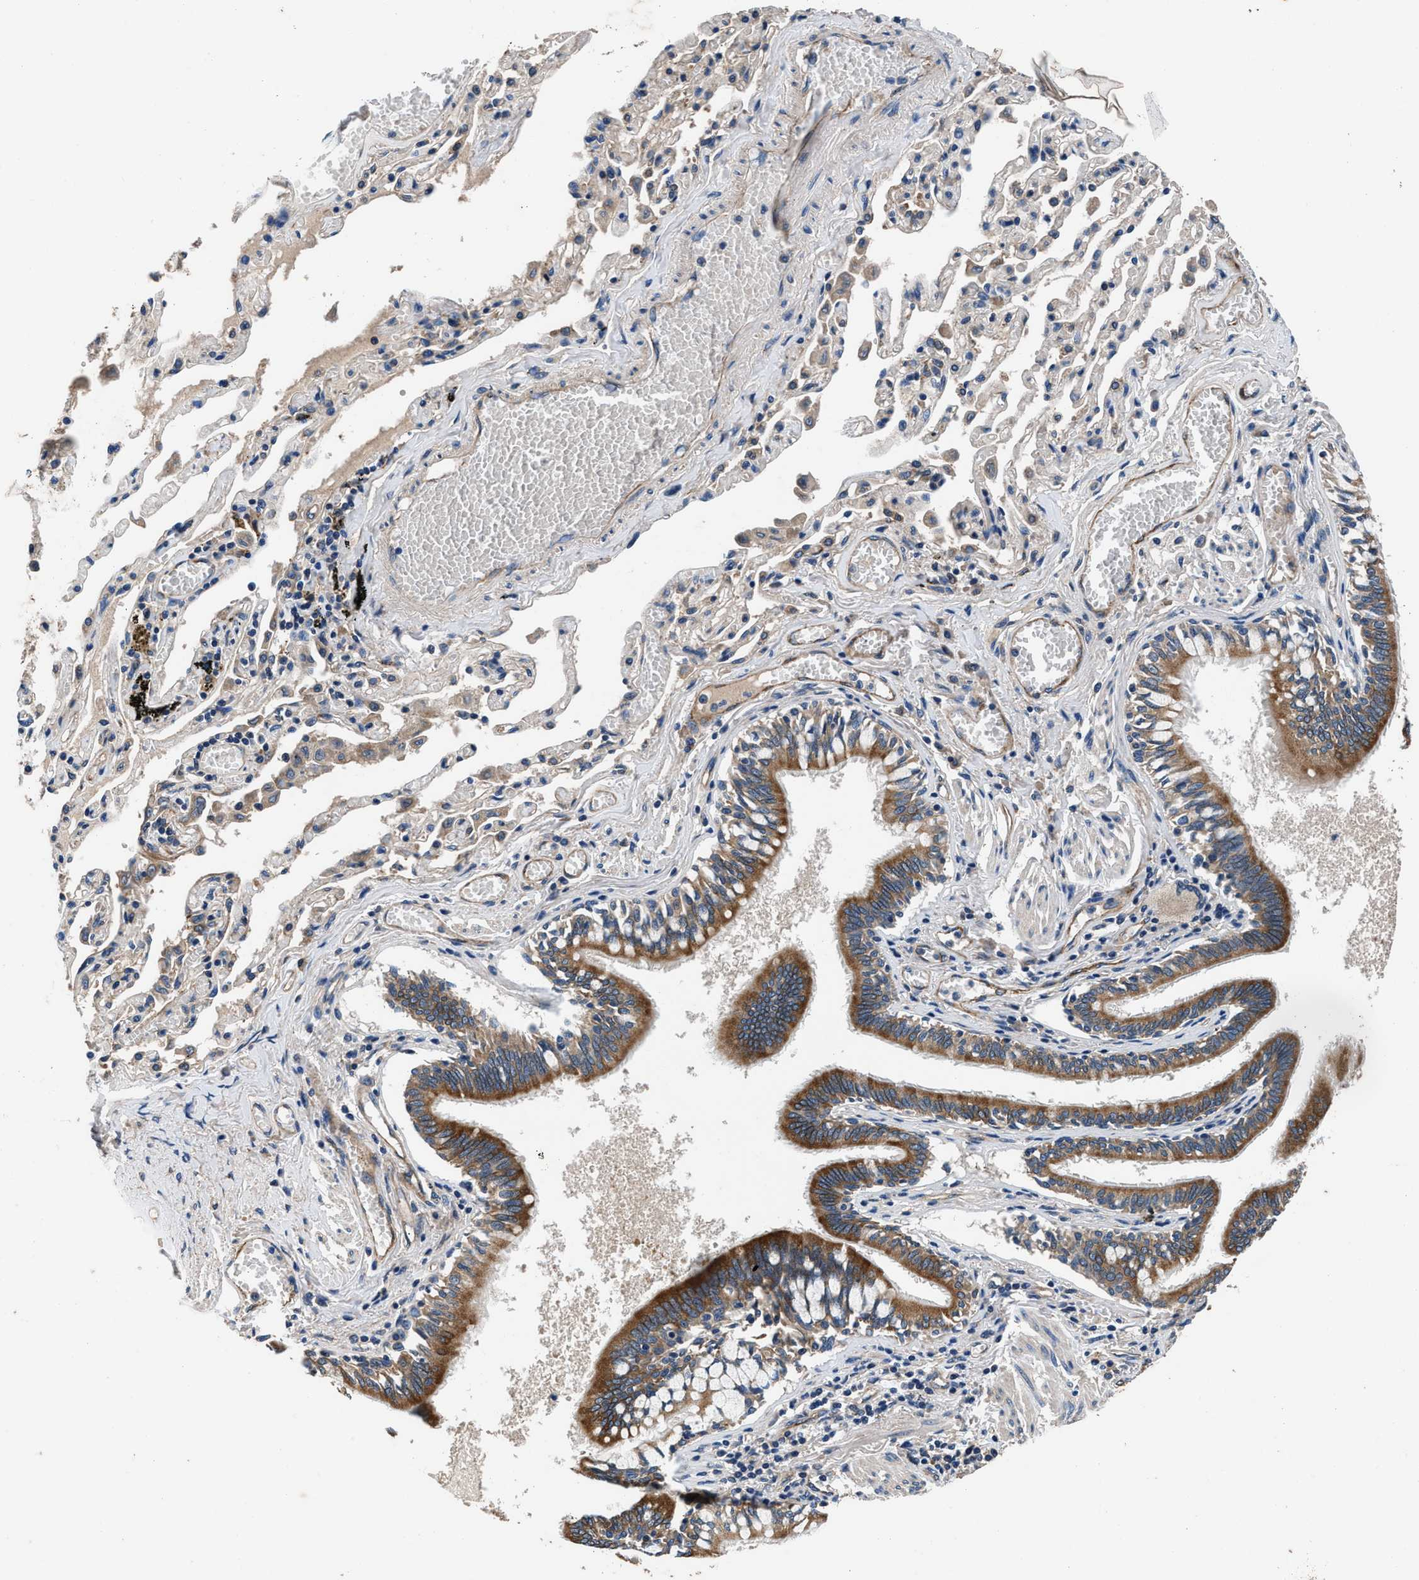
{"staining": {"intensity": "strong", "quantity": ">75%", "location": "cytoplasmic/membranous"}, "tissue": "bronchus", "cell_type": "Respiratory epithelial cells", "image_type": "normal", "snomed": [{"axis": "morphology", "description": "Normal tissue, NOS"}, {"axis": "morphology", "description": "Inflammation, NOS"}, {"axis": "topography", "description": "Cartilage tissue"}, {"axis": "topography", "description": "Lung"}], "caption": "Immunohistochemical staining of unremarkable bronchus exhibits strong cytoplasmic/membranous protein expression in approximately >75% of respiratory epithelial cells. The staining was performed using DAB (3,3'-diaminobenzidine) to visualize the protein expression in brown, while the nuclei were stained in blue with hematoxylin (Magnification: 20x).", "gene": "DHRS7B", "patient": {"sex": "male", "age": 71}}